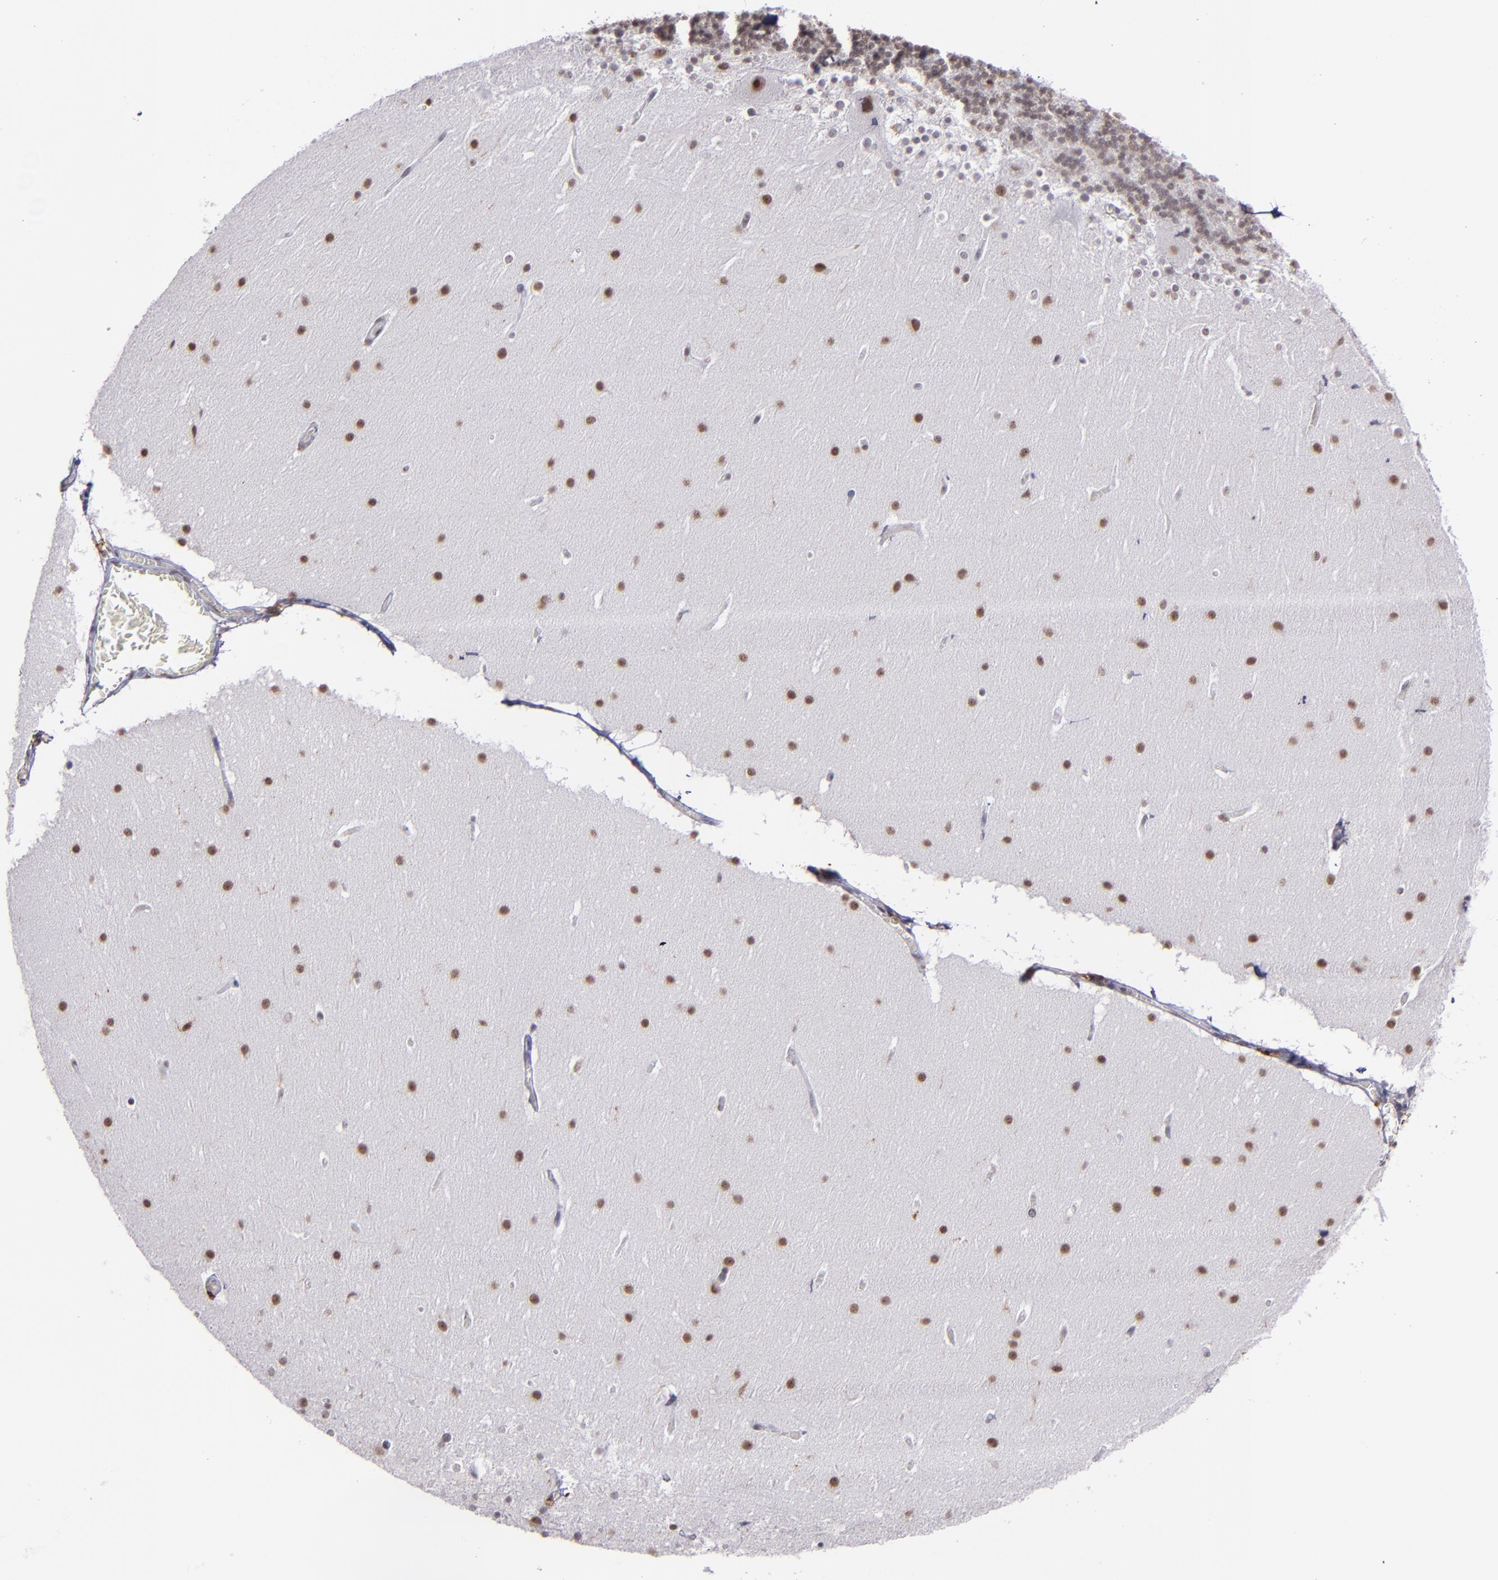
{"staining": {"intensity": "moderate", "quantity": "25%-75%", "location": "nuclear"}, "tissue": "cerebellum", "cell_type": "Cells in granular layer", "image_type": "normal", "snomed": [{"axis": "morphology", "description": "Normal tissue, NOS"}, {"axis": "topography", "description": "Cerebellum"}], "caption": "About 25%-75% of cells in granular layer in benign cerebellum show moderate nuclear protein positivity as visualized by brown immunohistochemical staining.", "gene": "NCF2", "patient": {"sex": "female", "age": 19}}